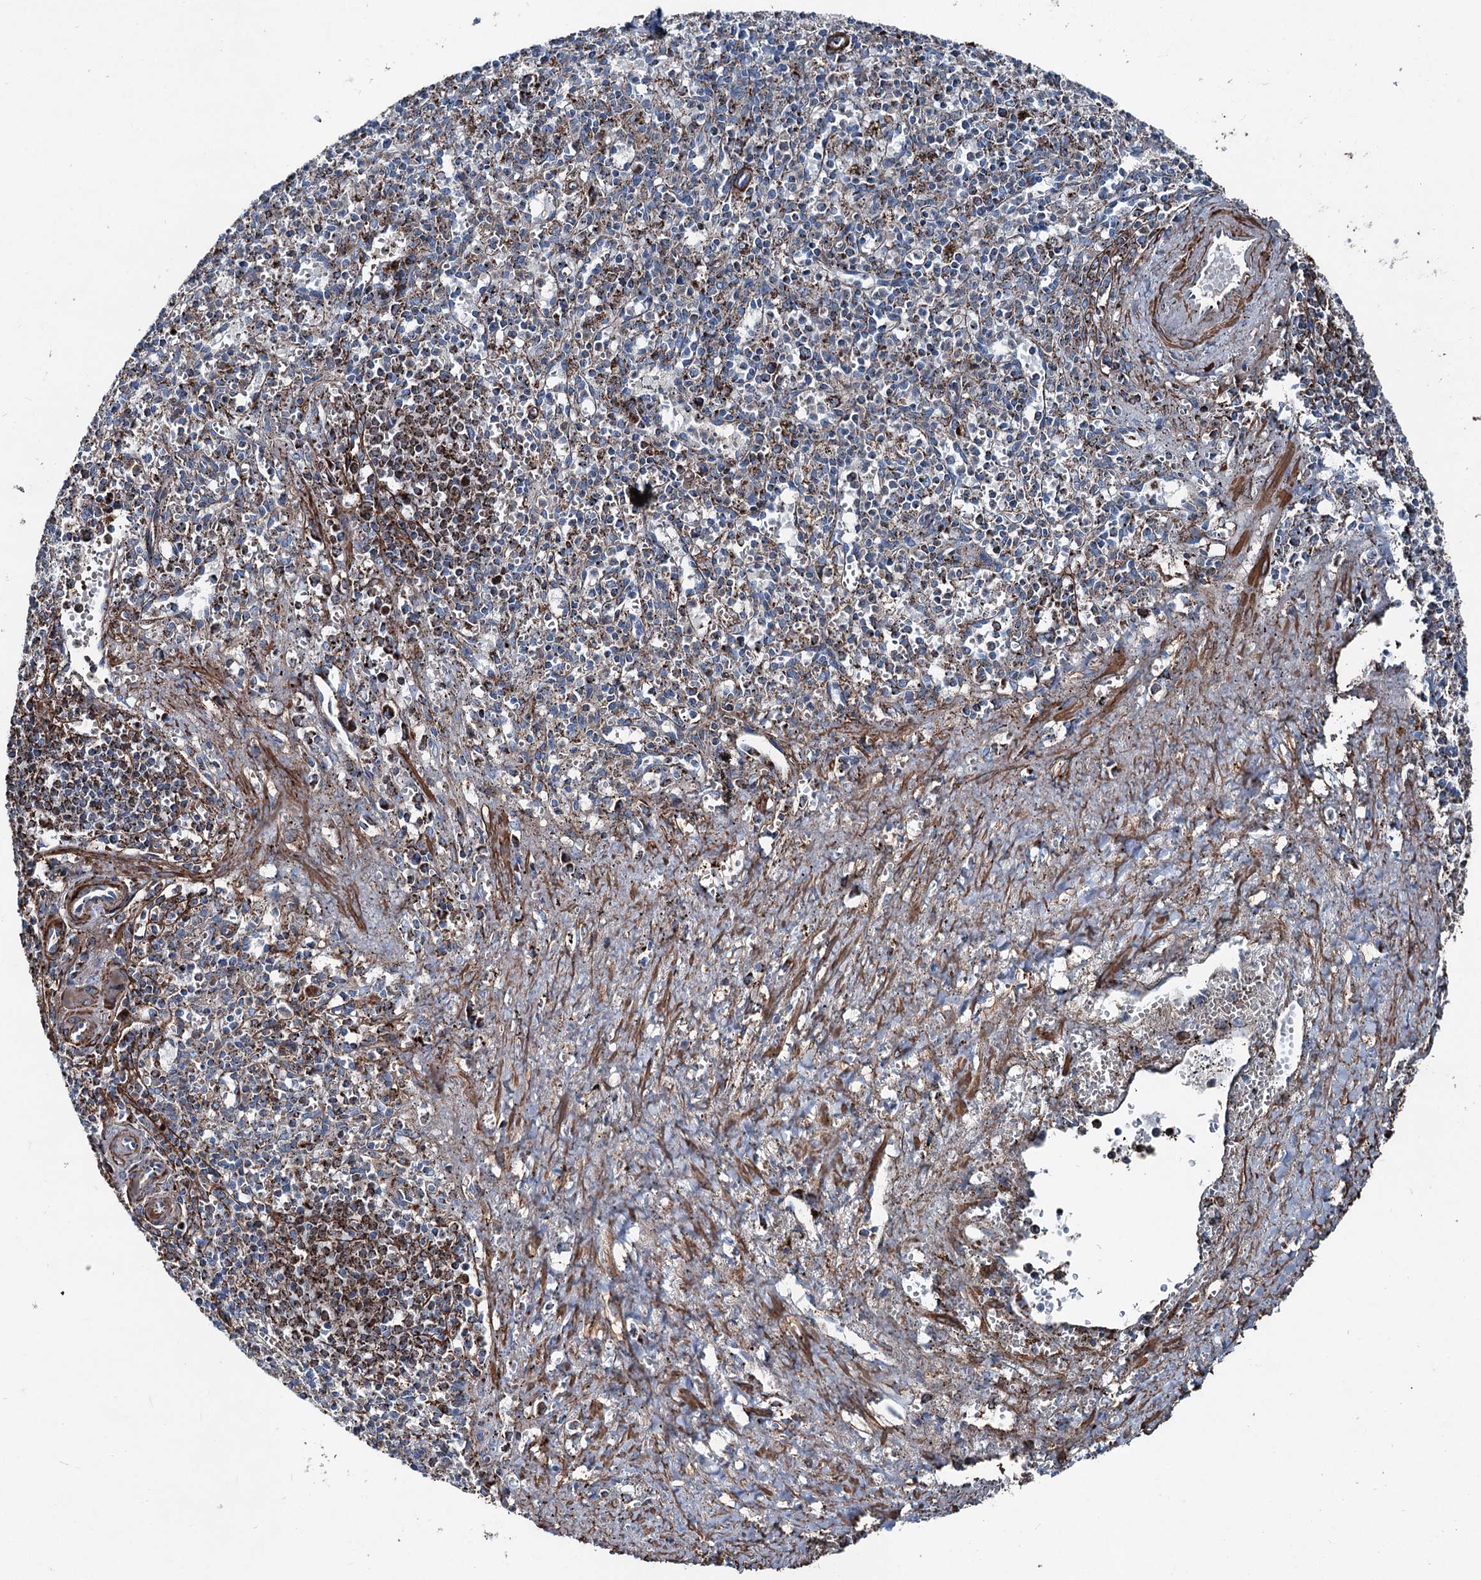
{"staining": {"intensity": "negative", "quantity": "none", "location": "none"}, "tissue": "spleen", "cell_type": "Cells in red pulp", "image_type": "normal", "snomed": [{"axis": "morphology", "description": "Normal tissue, NOS"}, {"axis": "topography", "description": "Spleen"}], "caption": "Immunohistochemistry (IHC) image of unremarkable spleen: human spleen stained with DAB (3,3'-diaminobenzidine) displays no significant protein expression in cells in red pulp. (DAB (3,3'-diaminobenzidine) immunohistochemistry (IHC) with hematoxylin counter stain).", "gene": "DDIAS", "patient": {"sex": "male", "age": 72}}